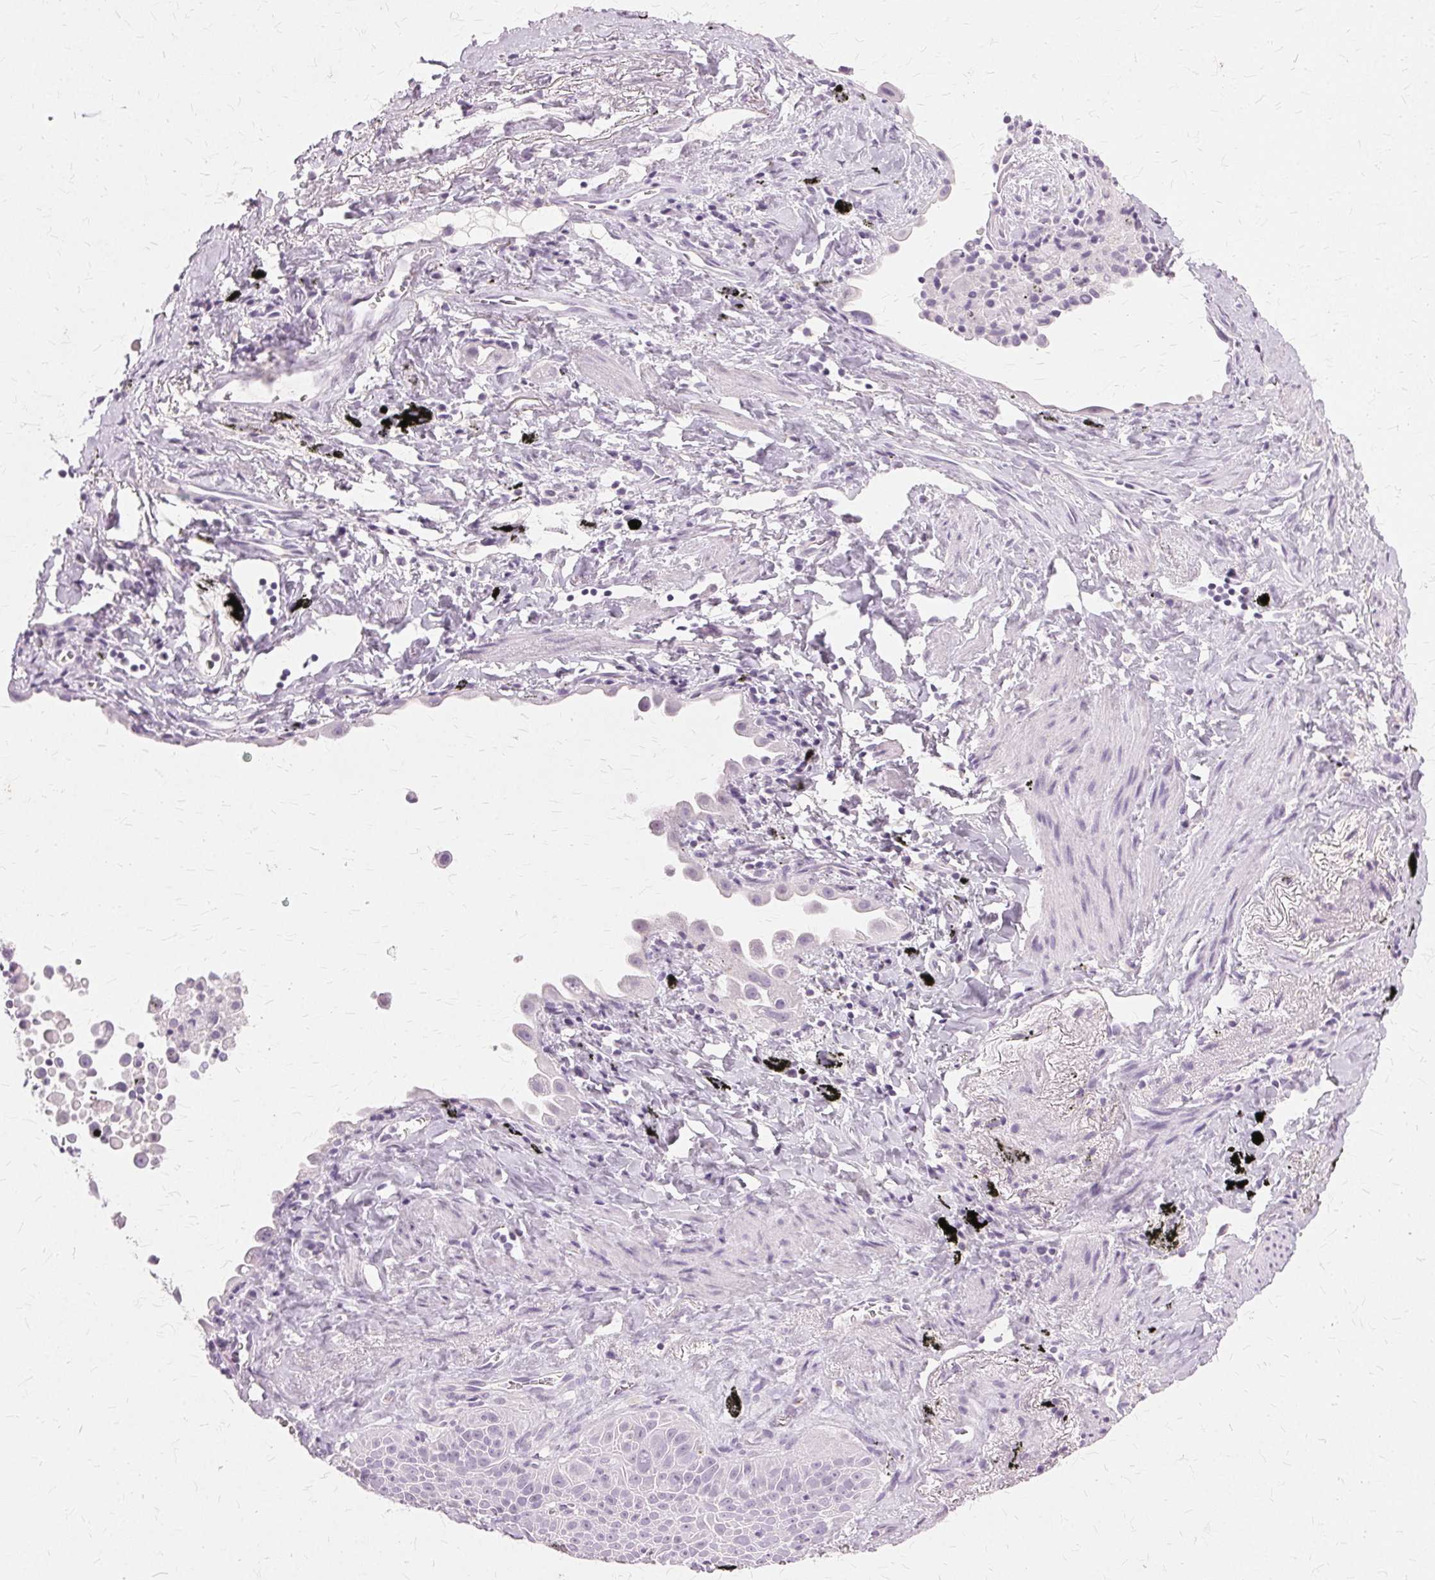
{"staining": {"intensity": "negative", "quantity": "none", "location": "none"}, "tissue": "lung cancer", "cell_type": "Tumor cells", "image_type": "cancer", "snomed": [{"axis": "morphology", "description": "Squamous cell carcinoma, NOS"}, {"axis": "morphology", "description": "Squamous cell carcinoma, metastatic, NOS"}, {"axis": "topography", "description": "Lymph node"}, {"axis": "topography", "description": "Lung"}], "caption": "This photomicrograph is of lung cancer (metastatic squamous cell carcinoma) stained with immunohistochemistry to label a protein in brown with the nuclei are counter-stained blue. There is no expression in tumor cells.", "gene": "SLC45A3", "patient": {"sex": "female", "age": 62}}